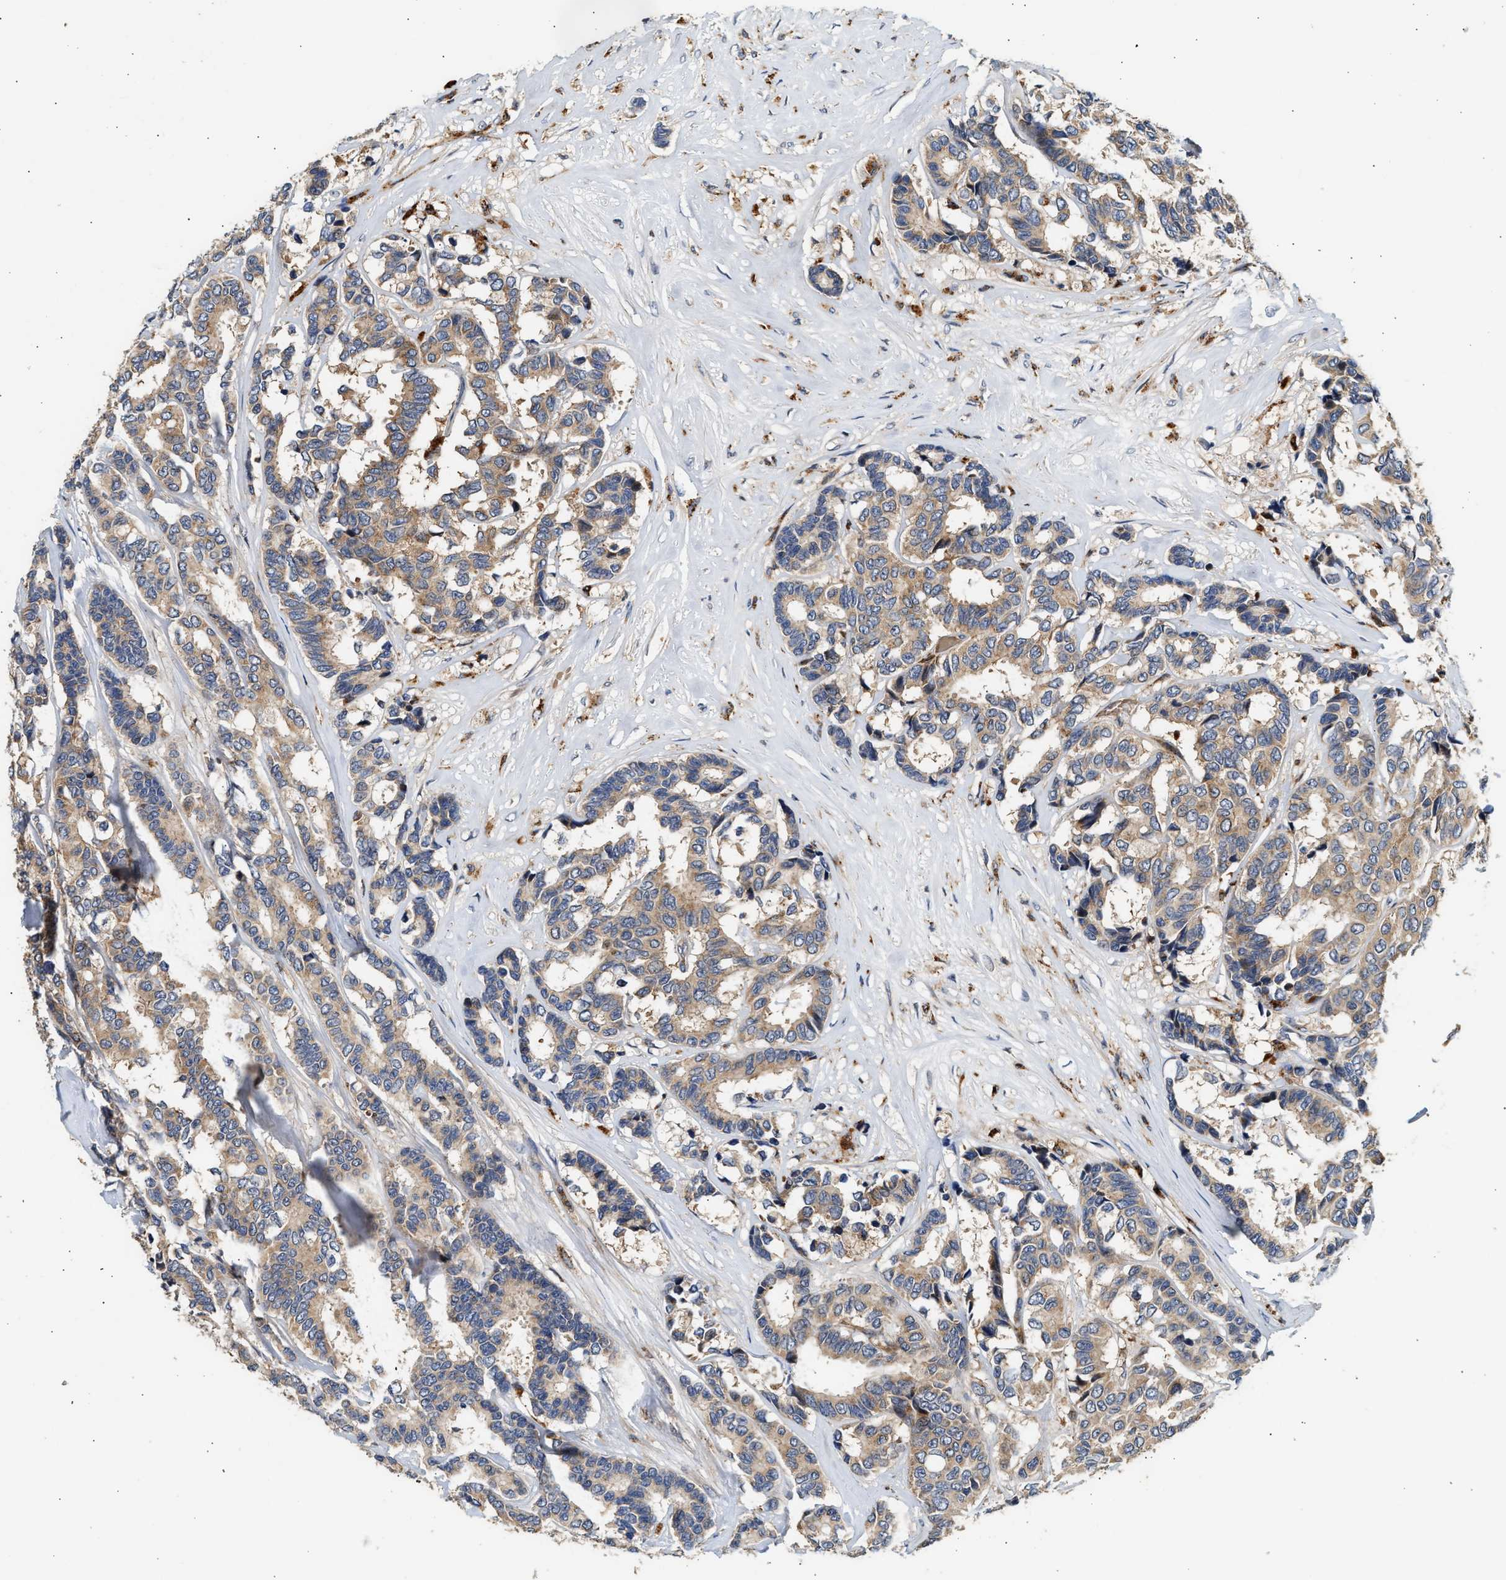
{"staining": {"intensity": "weak", "quantity": ">75%", "location": "cytoplasmic/membranous"}, "tissue": "breast cancer", "cell_type": "Tumor cells", "image_type": "cancer", "snomed": [{"axis": "morphology", "description": "Duct carcinoma"}, {"axis": "topography", "description": "Breast"}], "caption": "IHC photomicrograph of neoplastic tissue: breast invasive ductal carcinoma stained using immunohistochemistry demonstrates low levels of weak protein expression localized specifically in the cytoplasmic/membranous of tumor cells, appearing as a cytoplasmic/membranous brown color.", "gene": "PLD3", "patient": {"sex": "female", "age": 87}}